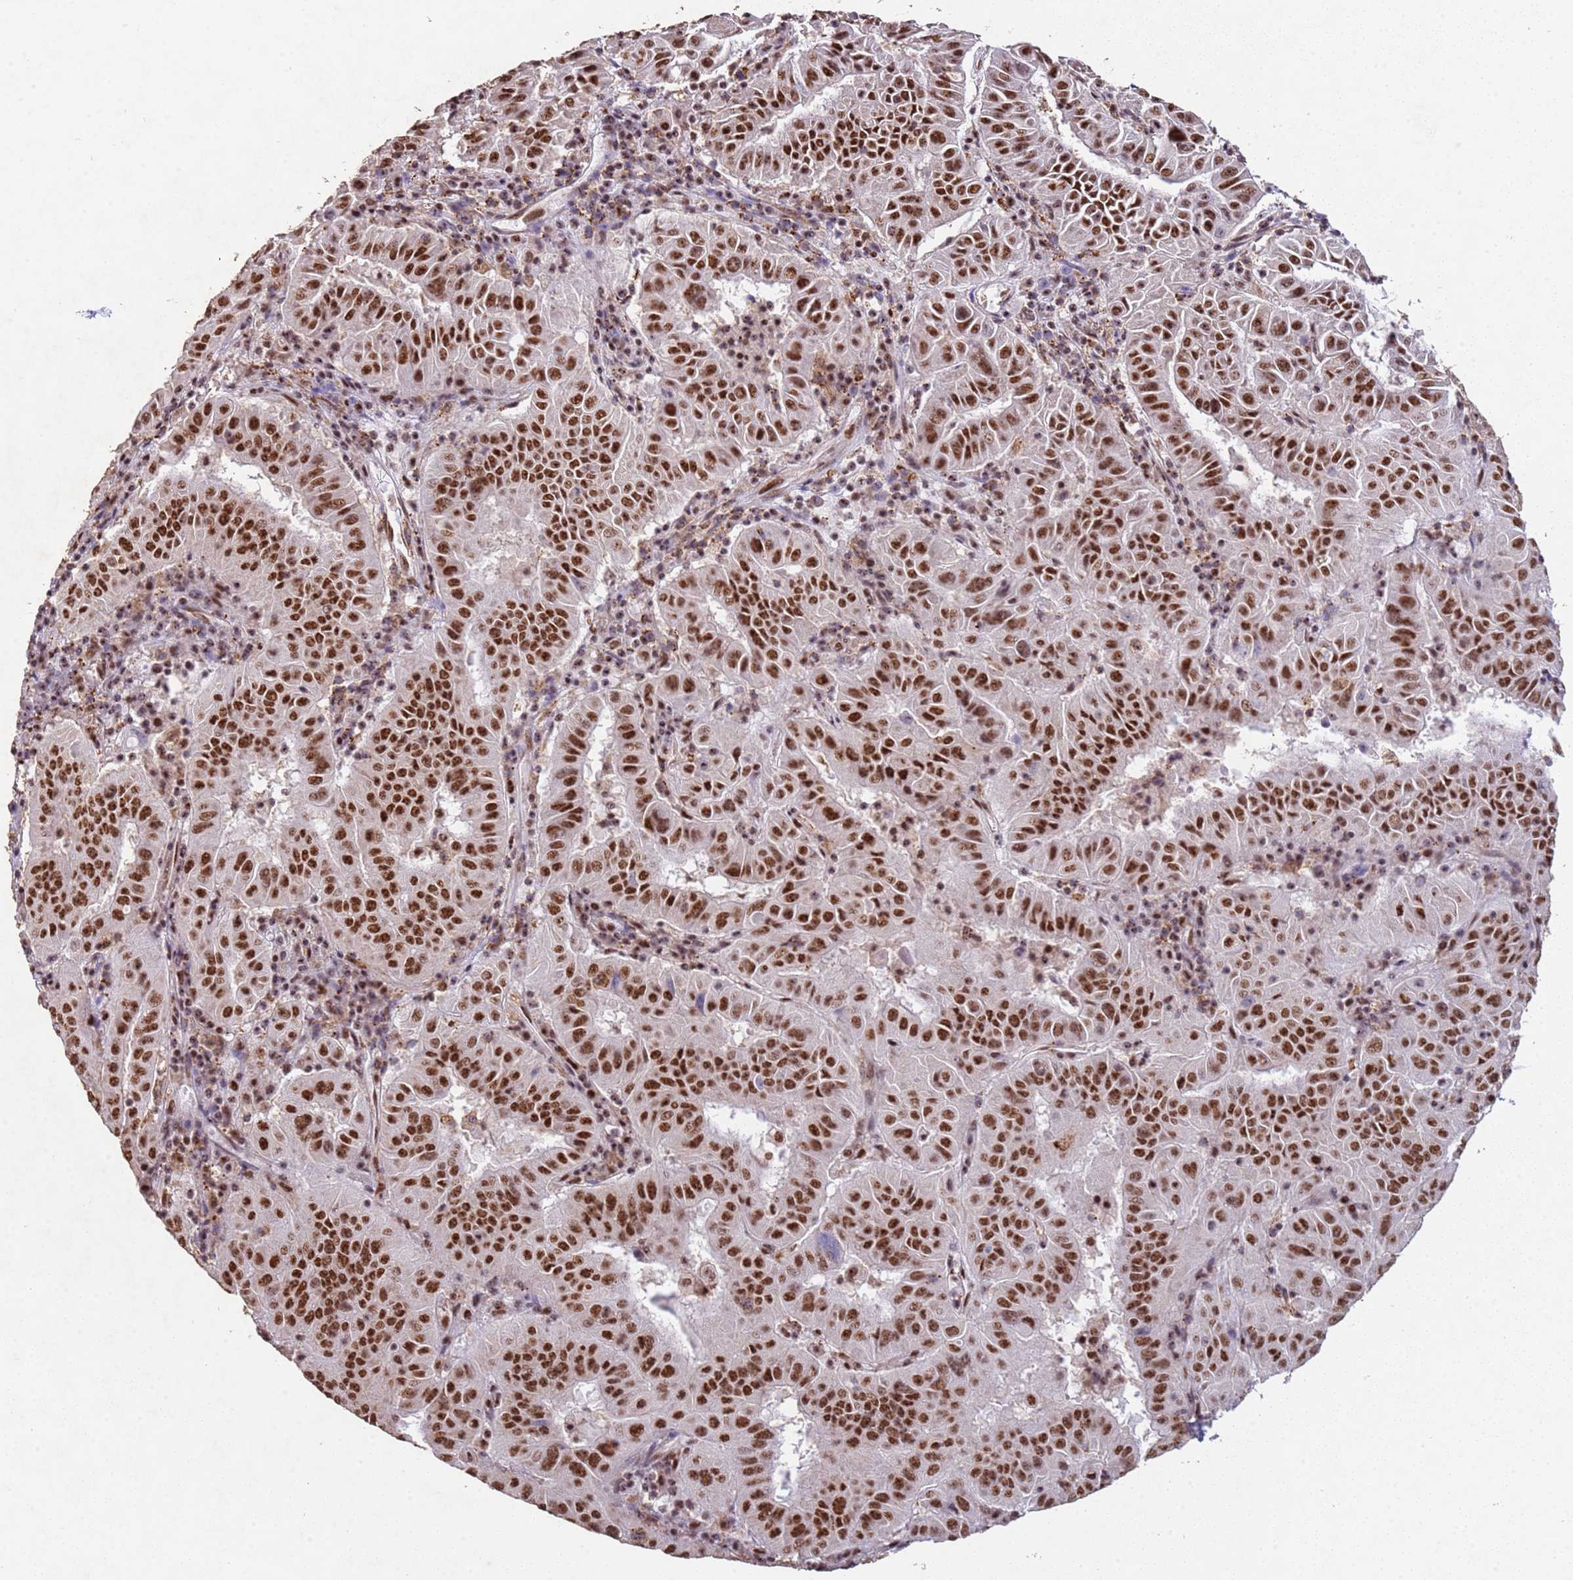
{"staining": {"intensity": "moderate", "quantity": ">75%", "location": "nuclear"}, "tissue": "pancreatic cancer", "cell_type": "Tumor cells", "image_type": "cancer", "snomed": [{"axis": "morphology", "description": "Adenocarcinoma, NOS"}, {"axis": "topography", "description": "Pancreas"}], "caption": "Tumor cells exhibit medium levels of moderate nuclear expression in approximately >75% of cells in human pancreatic cancer (adenocarcinoma).", "gene": "ESF1", "patient": {"sex": "male", "age": 63}}